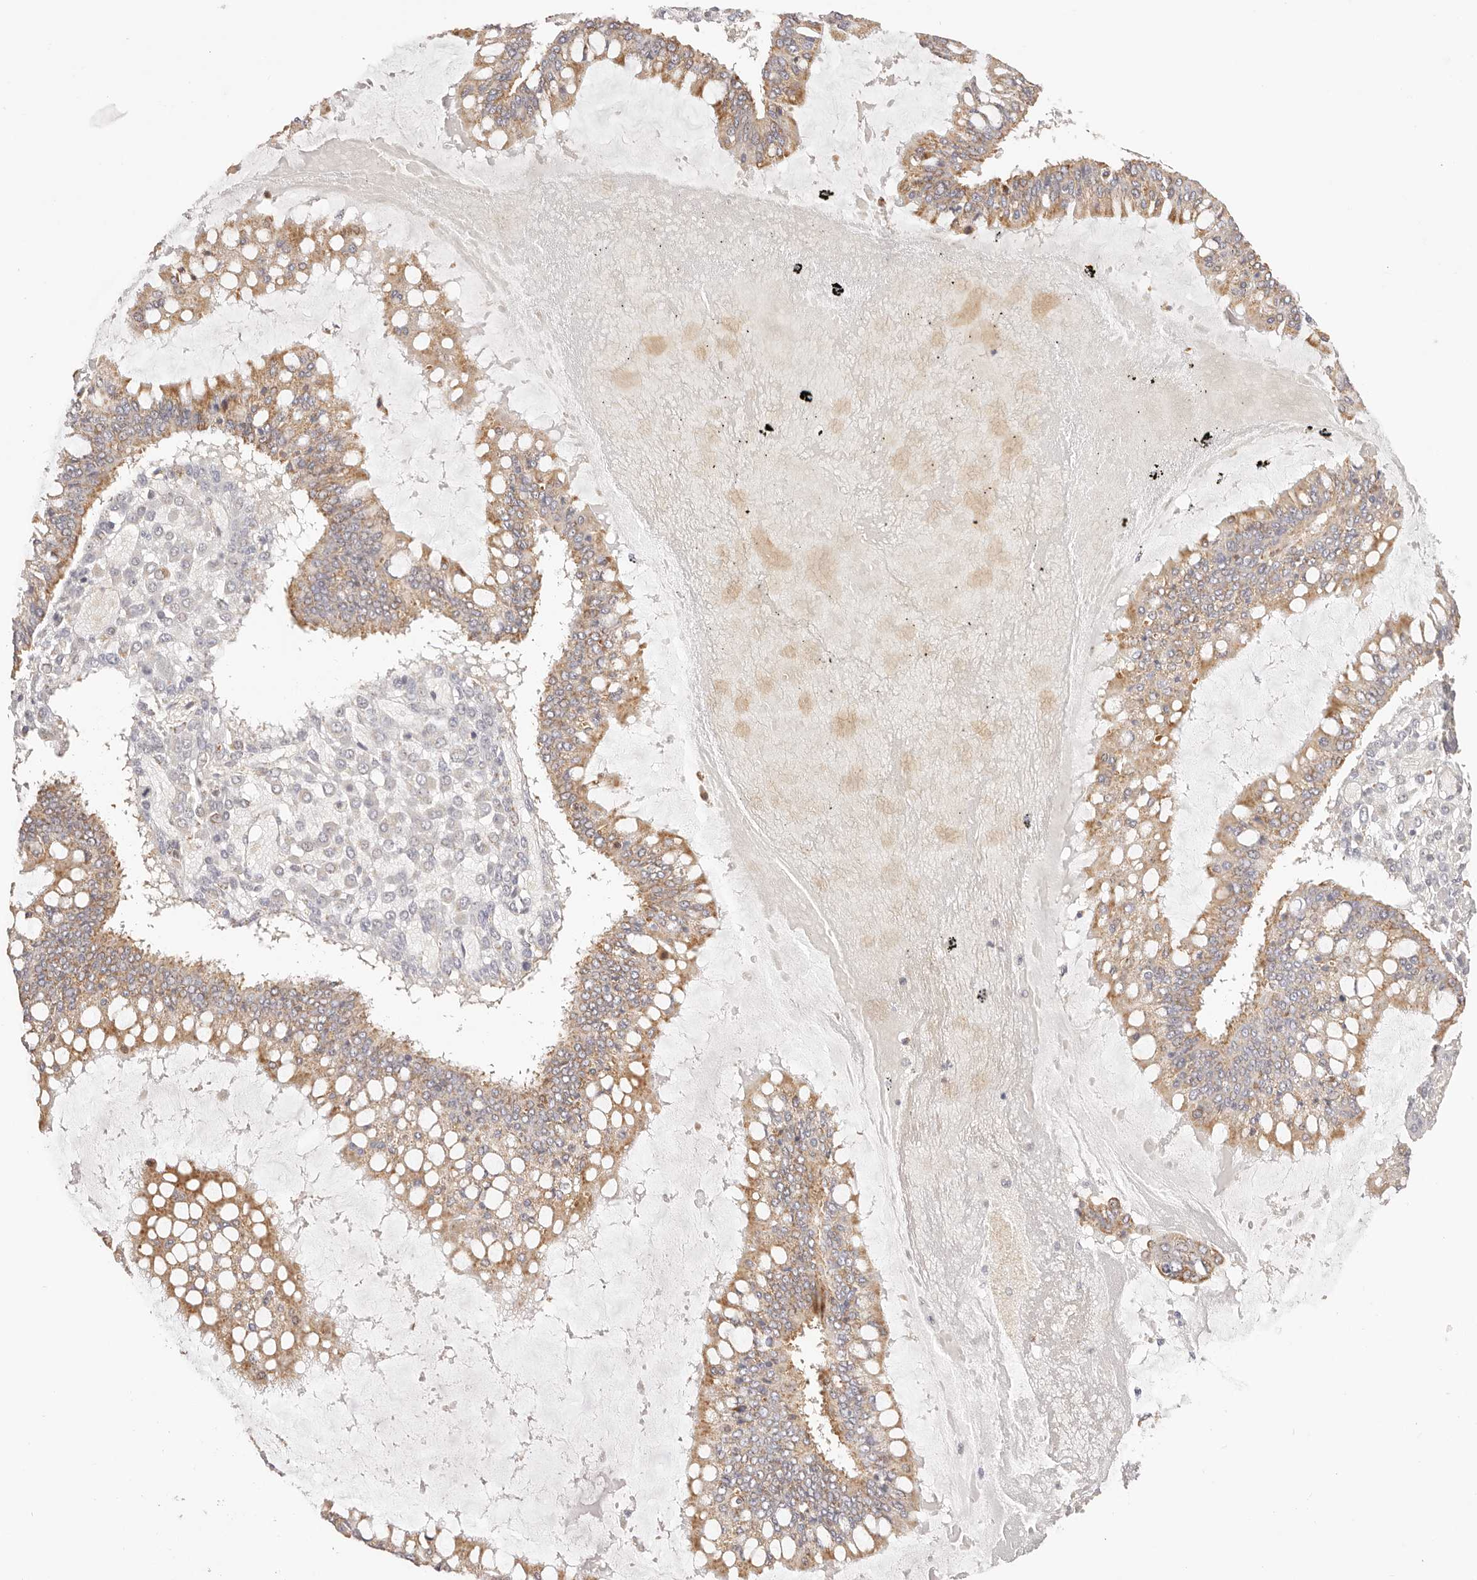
{"staining": {"intensity": "moderate", "quantity": ">75%", "location": "cytoplasmic/membranous"}, "tissue": "ovarian cancer", "cell_type": "Tumor cells", "image_type": "cancer", "snomed": [{"axis": "morphology", "description": "Cystadenocarcinoma, mucinous, NOS"}, {"axis": "topography", "description": "Ovary"}], "caption": "Mucinous cystadenocarcinoma (ovarian) tissue displays moderate cytoplasmic/membranous staining in approximately >75% of tumor cells", "gene": "KCMF1", "patient": {"sex": "female", "age": 73}}